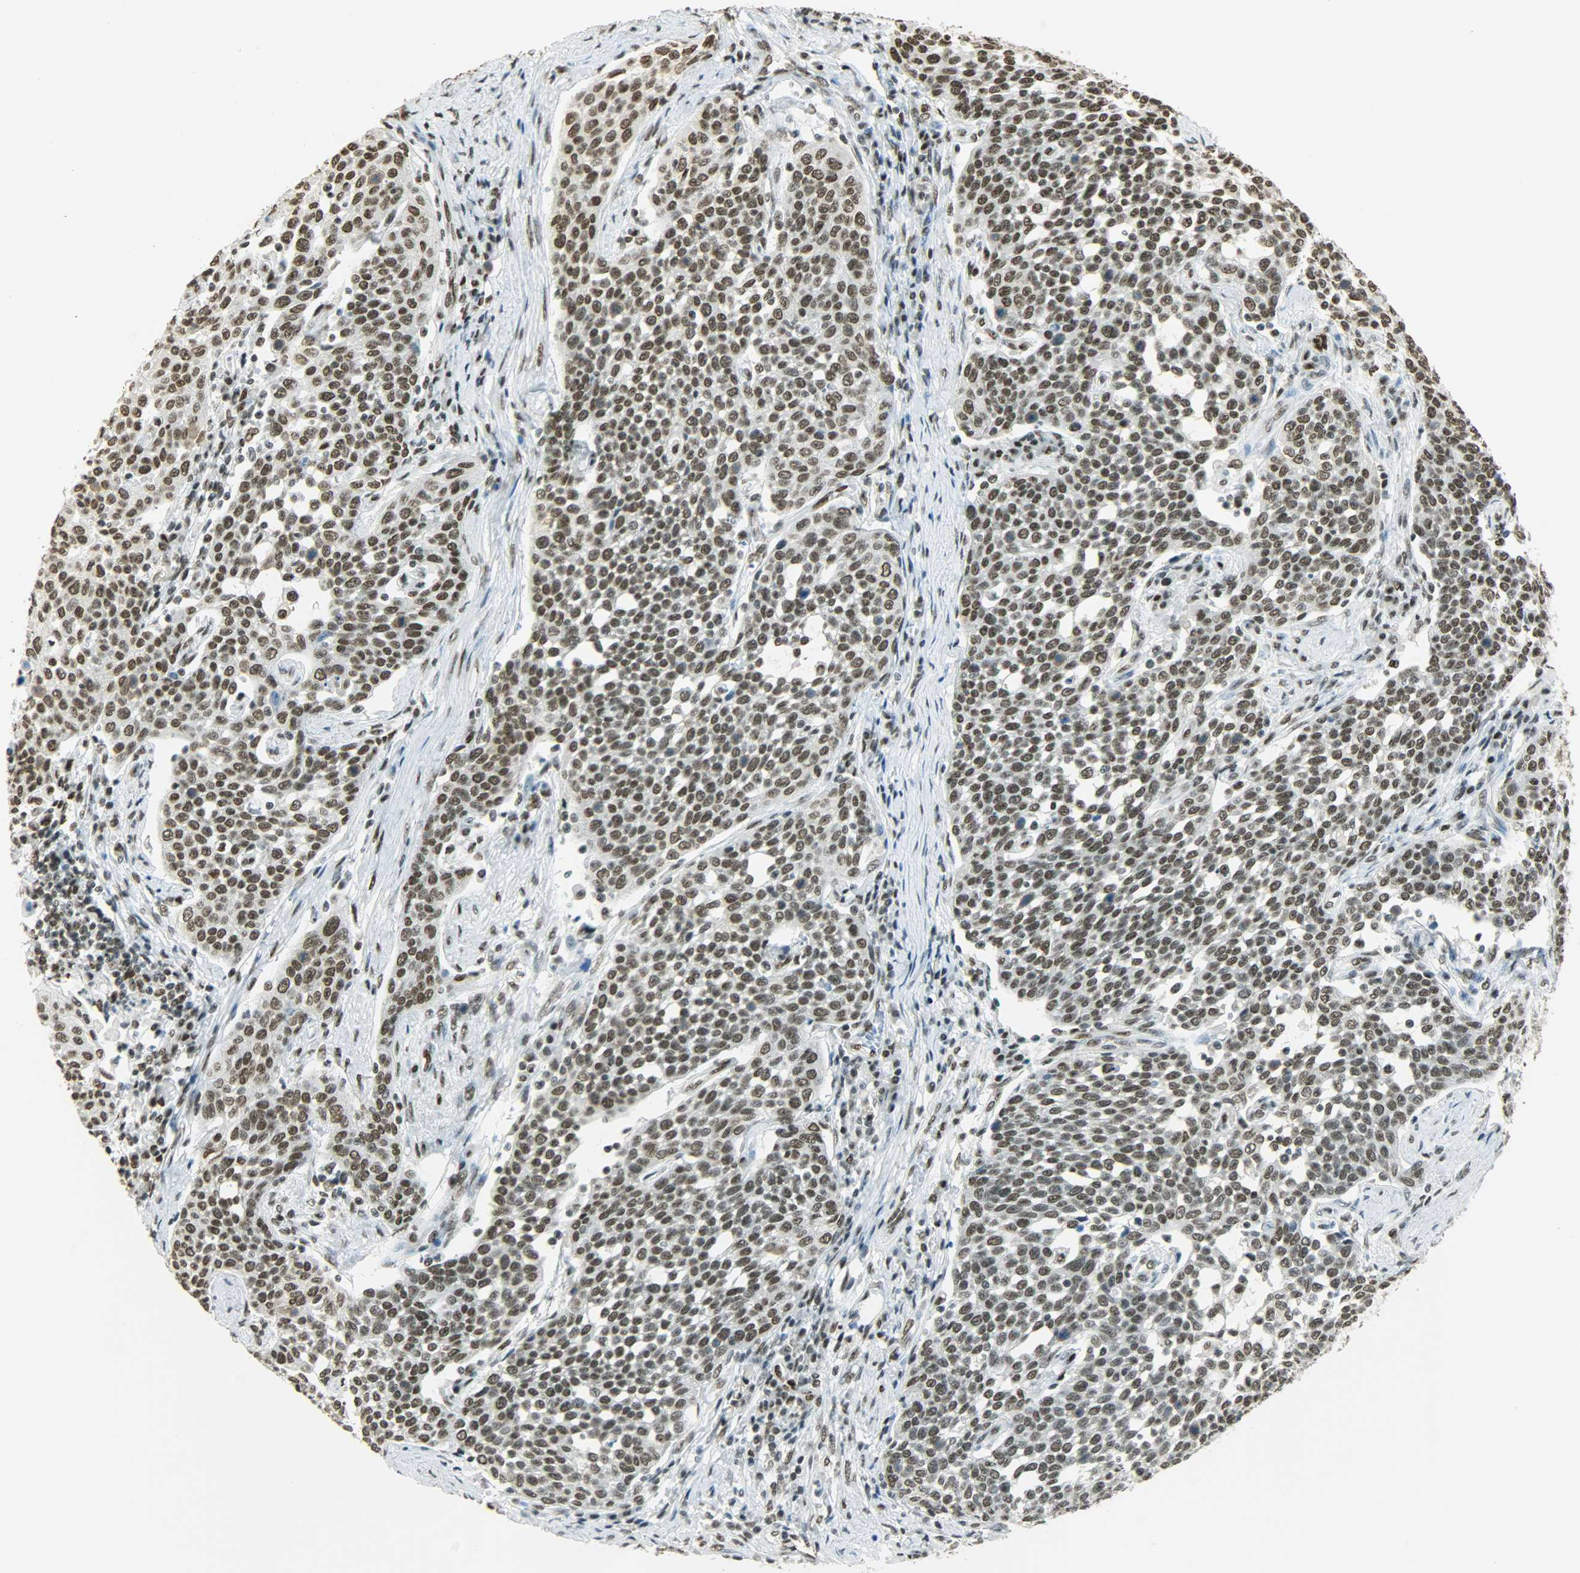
{"staining": {"intensity": "strong", "quantity": ">75%", "location": "nuclear"}, "tissue": "cervical cancer", "cell_type": "Tumor cells", "image_type": "cancer", "snomed": [{"axis": "morphology", "description": "Squamous cell carcinoma, NOS"}, {"axis": "topography", "description": "Cervix"}], "caption": "DAB (3,3'-diaminobenzidine) immunohistochemical staining of cervical squamous cell carcinoma displays strong nuclear protein staining in approximately >75% of tumor cells.", "gene": "MYEF2", "patient": {"sex": "female", "age": 34}}